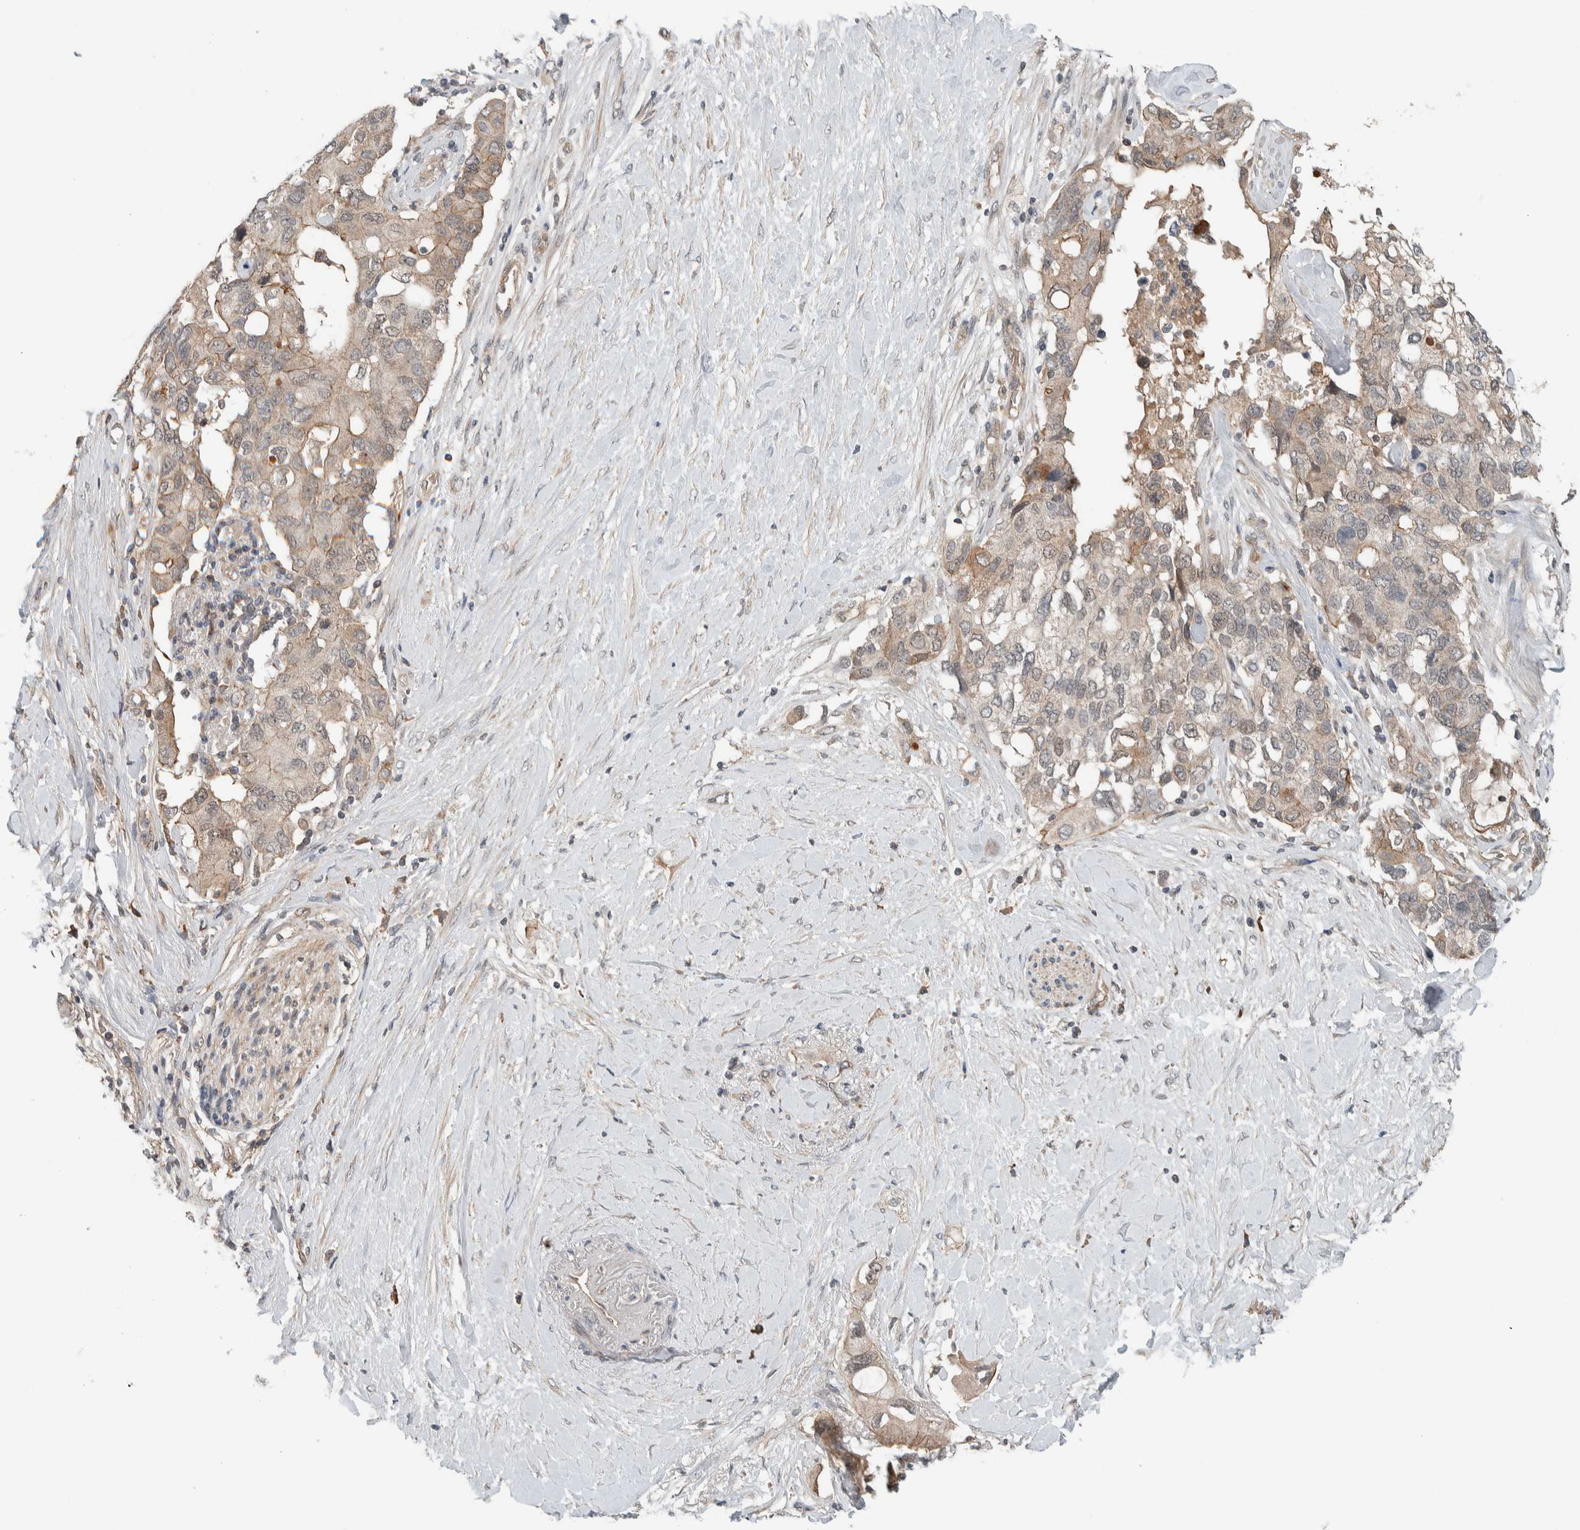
{"staining": {"intensity": "weak", "quantity": ">75%", "location": "cytoplasmic/membranous"}, "tissue": "pancreatic cancer", "cell_type": "Tumor cells", "image_type": "cancer", "snomed": [{"axis": "morphology", "description": "Adenocarcinoma, NOS"}, {"axis": "topography", "description": "Pancreas"}], "caption": "Adenocarcinoma (pancreatic) tissue exhibits weak cytoplasmic/membranous staining in about >75% of tumor cells, visualized by immunohistochemistry.", "gene": "ARMC7", "patient": {"sex": "female", "age": 56}}